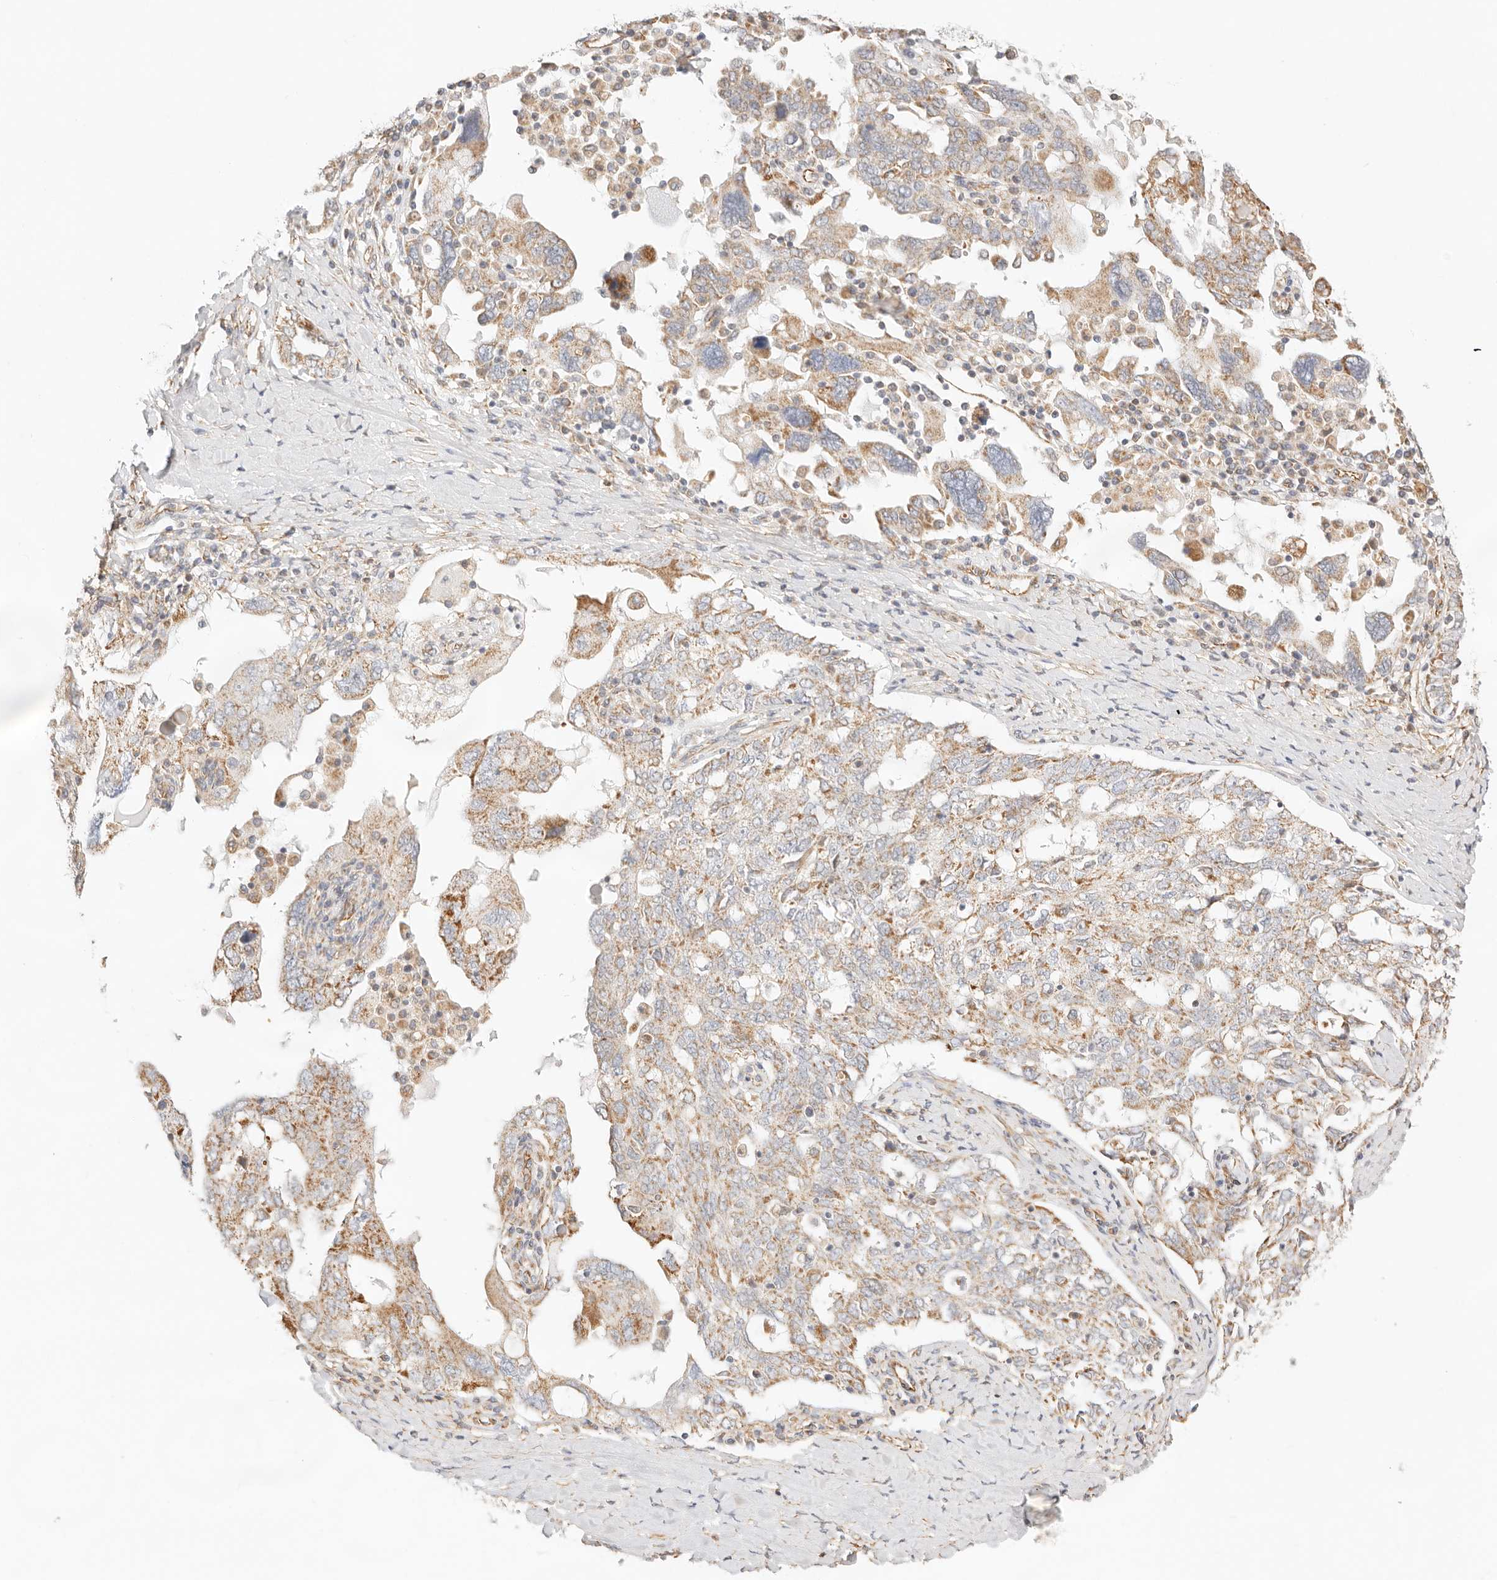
{"staining": {"intensity": "moderate", "quantity": "25%-75%", "location": "cytoplasmic/membranous"}, "tissue": "ovarian cancer", "cell_type": "Tumor cells", "image_type": "cancer", "snomed": [{"axis": "morphology", "description": "Carcinoma, endometroid"}, {"axis": "topography", "description": "Ovary"}], "caption": "Brown immunohistochemical staining in ovarian cancer (endometroid carcinoma) exhibits moderate cytoplasmic/membranous expression in about 25%-75% of tumor cells.", "gene": "ZC3H11A", "patient": {"sex": "female", "age": 62}}